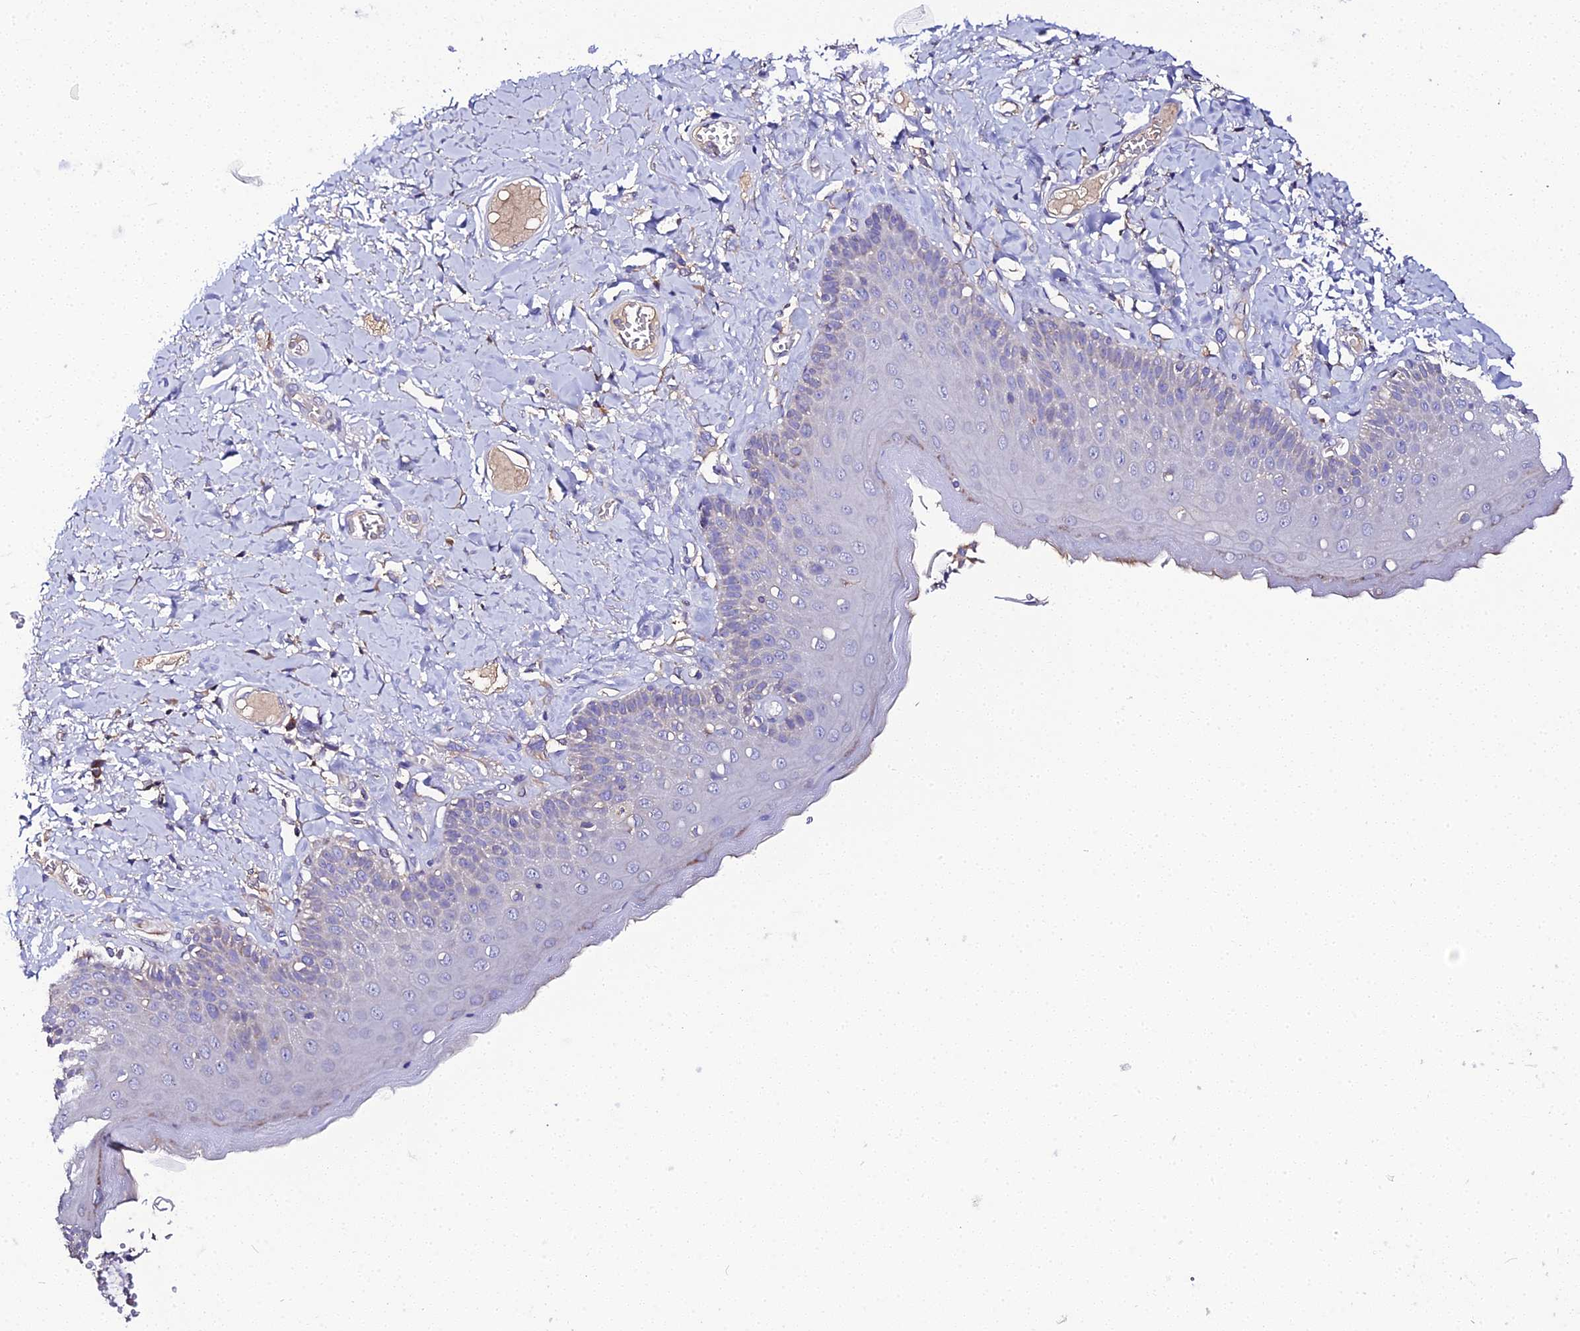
{"staining": {"intensity": "negative", "quantity": "none", "location": "none"}, "tissue": "skin", "cell_type": "Epidermal cells", "image_type": "normal", "snomed": [{"axis": "morphology", "description": "Normal tissue, NOS"}, {"axis": "topography", "description": "Anal"}], "caption": "The photomicrograph demonstrates no significant positivity in epidermal cells of skin. Brightfield microscopy of immunohistochemistry stained with DAB (3,3'-diaminobenzidine) (brown) and hematoxylin (blue), captured at high magnification.", "gene": "SCX", "patient": {"sex": "male", "age": 69}}